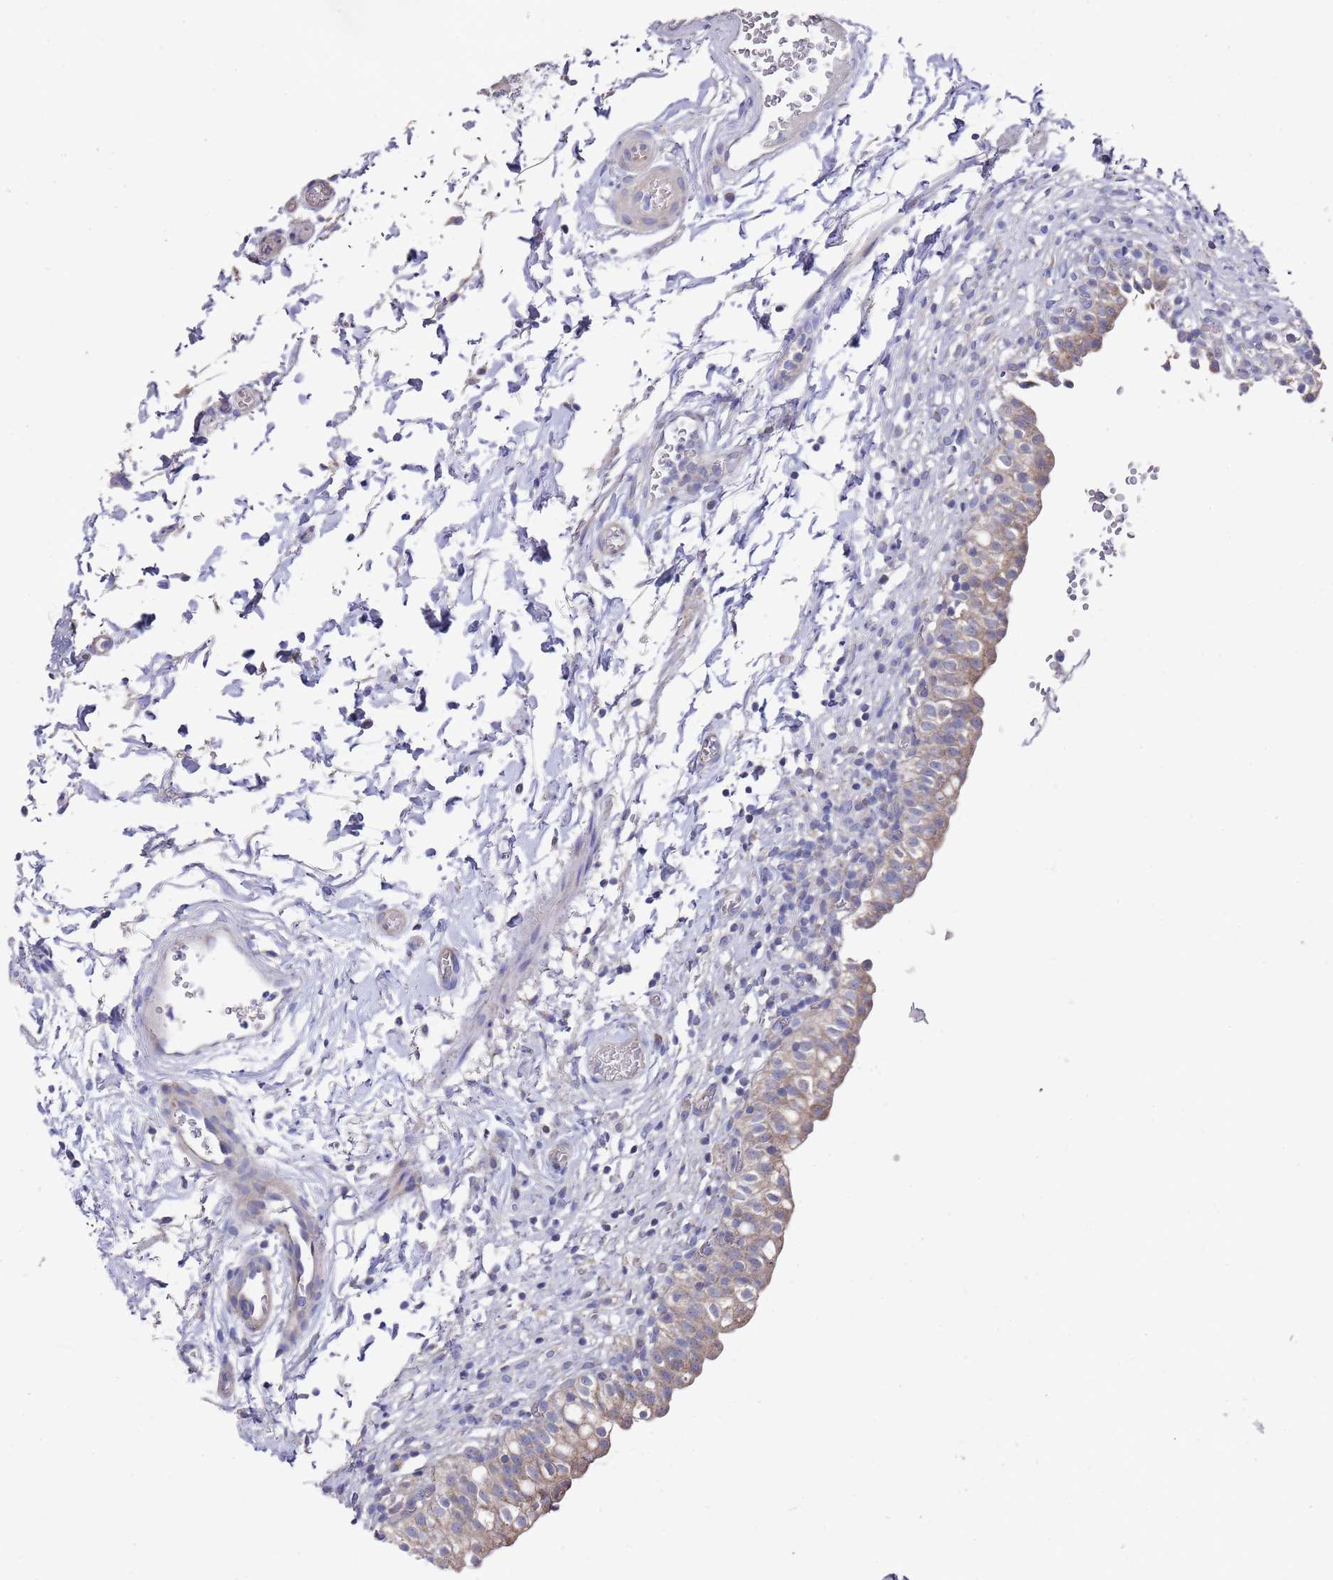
{"staining": {"intensity": "moderate", "quantity": ">75%", "location": "cytoplasmic/membranous"}, "tissue": "urinary bladder", "cell_type": "Urothelial cells", "image_type": "normal", "snomed": [{"axis": "morphology", "description": "Normal tissue, NOS"}, {"axis": "topography", "description": "Urinary bladder"}, {"axis": "topography", "description": "Peripheral nerve tissue"}], "caption": "High-power microscopy captured an immunohistochemistry (IHC) histopathology image of unremarkable urinary bladder, revealing moderate cytoplasmic/membranous positivity in about >75% of urothelial cells.", "gene": "SCAPER", "patient": {"sex": "male", "age": 55}}